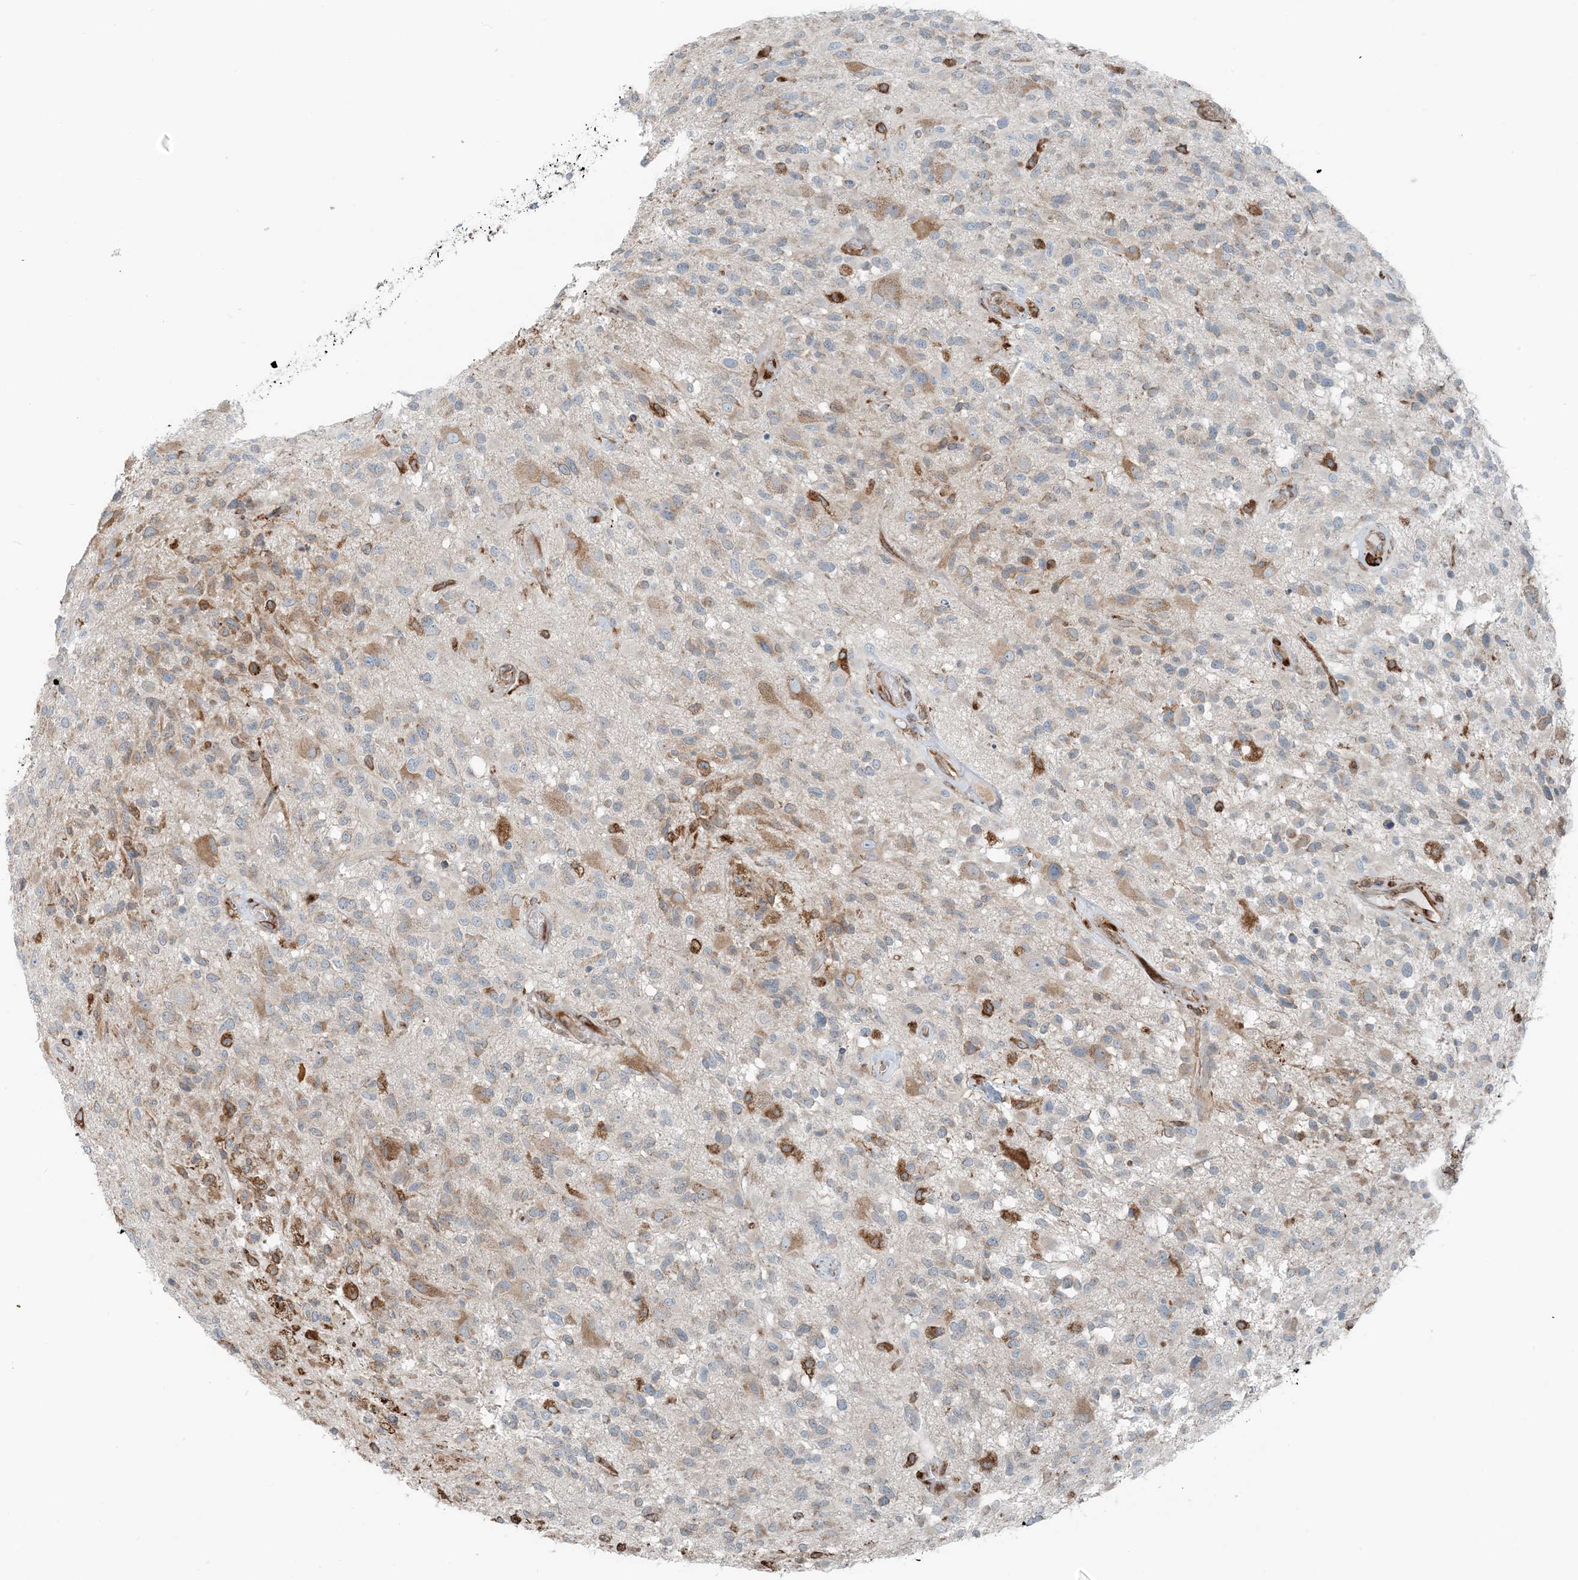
{"staining": {"intensity": "moderate", "quantity": "<25%", "location": "cytoplasmic/membranous"}, "tissue": "glioma", "cell_type": "Tumor cells", "image_type": "cancer", "snomed": [{"axis": "morphology", "description": "Glioma, malignant, High grade"}, {"axis": "morphology", "description": "Glioblastoma, NOS"}, {"axis": "topography", "description": "Brain"}], "caption": "DAB immunohistochemical staining of human glioblastoma exhibits moderate cytoplasmic/membranous protein positivity in approximately <25% of tumor cells.", "gene": "CERKL", "patient": {"sex": "male", "age": 60}}